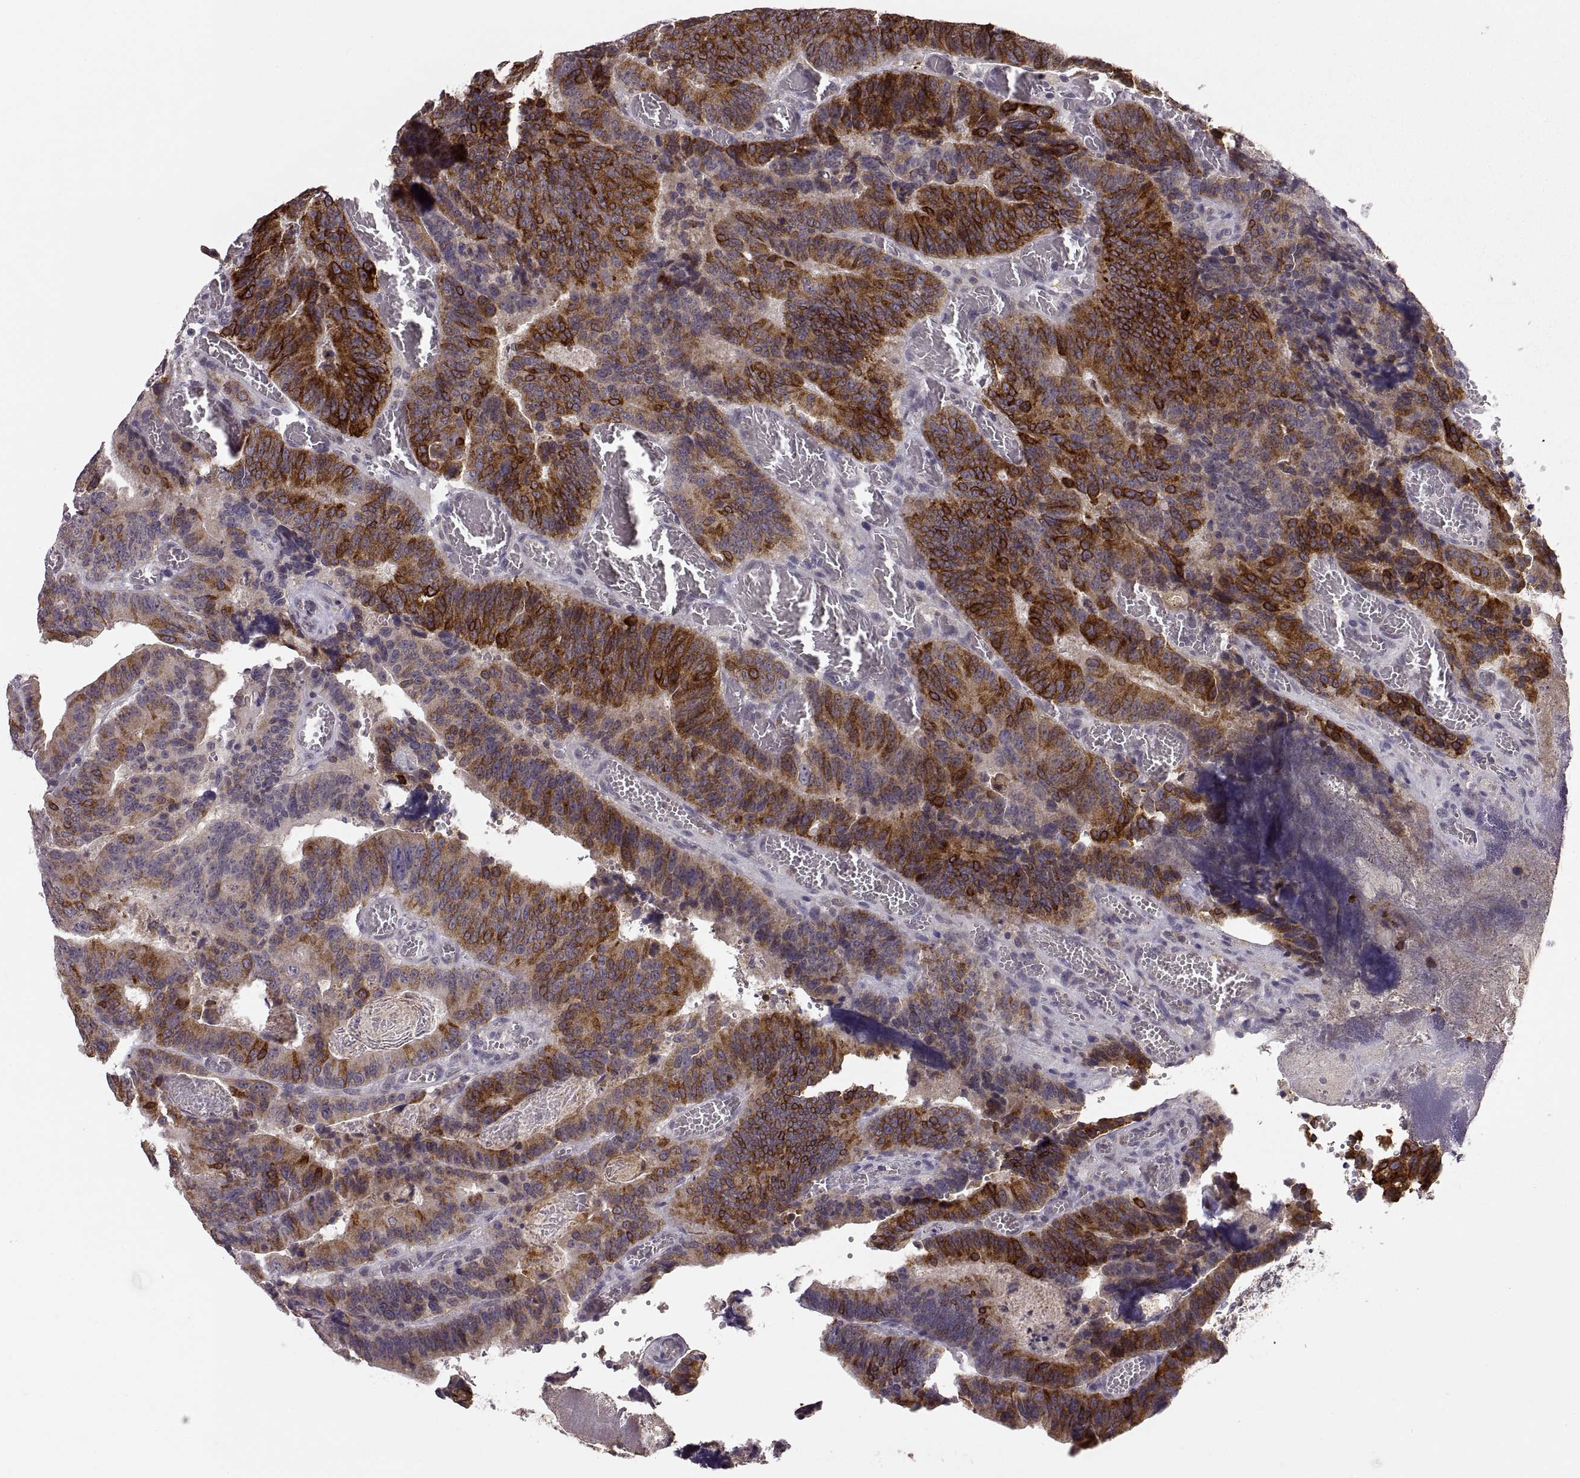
{"staining": {"intensity": "strong", "quantity": ">75%", "location": "cytoplasmic/membranous"}, "tissue": "colorectal cancer", "cell_type": "Tumor cells", "image_type": "cancer", "snomed": [{"axis": "morphology", "description": "Adenocarcinoma, NOS"}, {"axis": "topography", "description": "Colon"}], "caption": "Immunohistochemical staining of colorectal adenocarcinoma exhibits strong cytoplasmic/membranous protein staining in about >75% of tumor cells.", "gene": "HMGCR", "patient": {"sex": "female", "age": 82}}